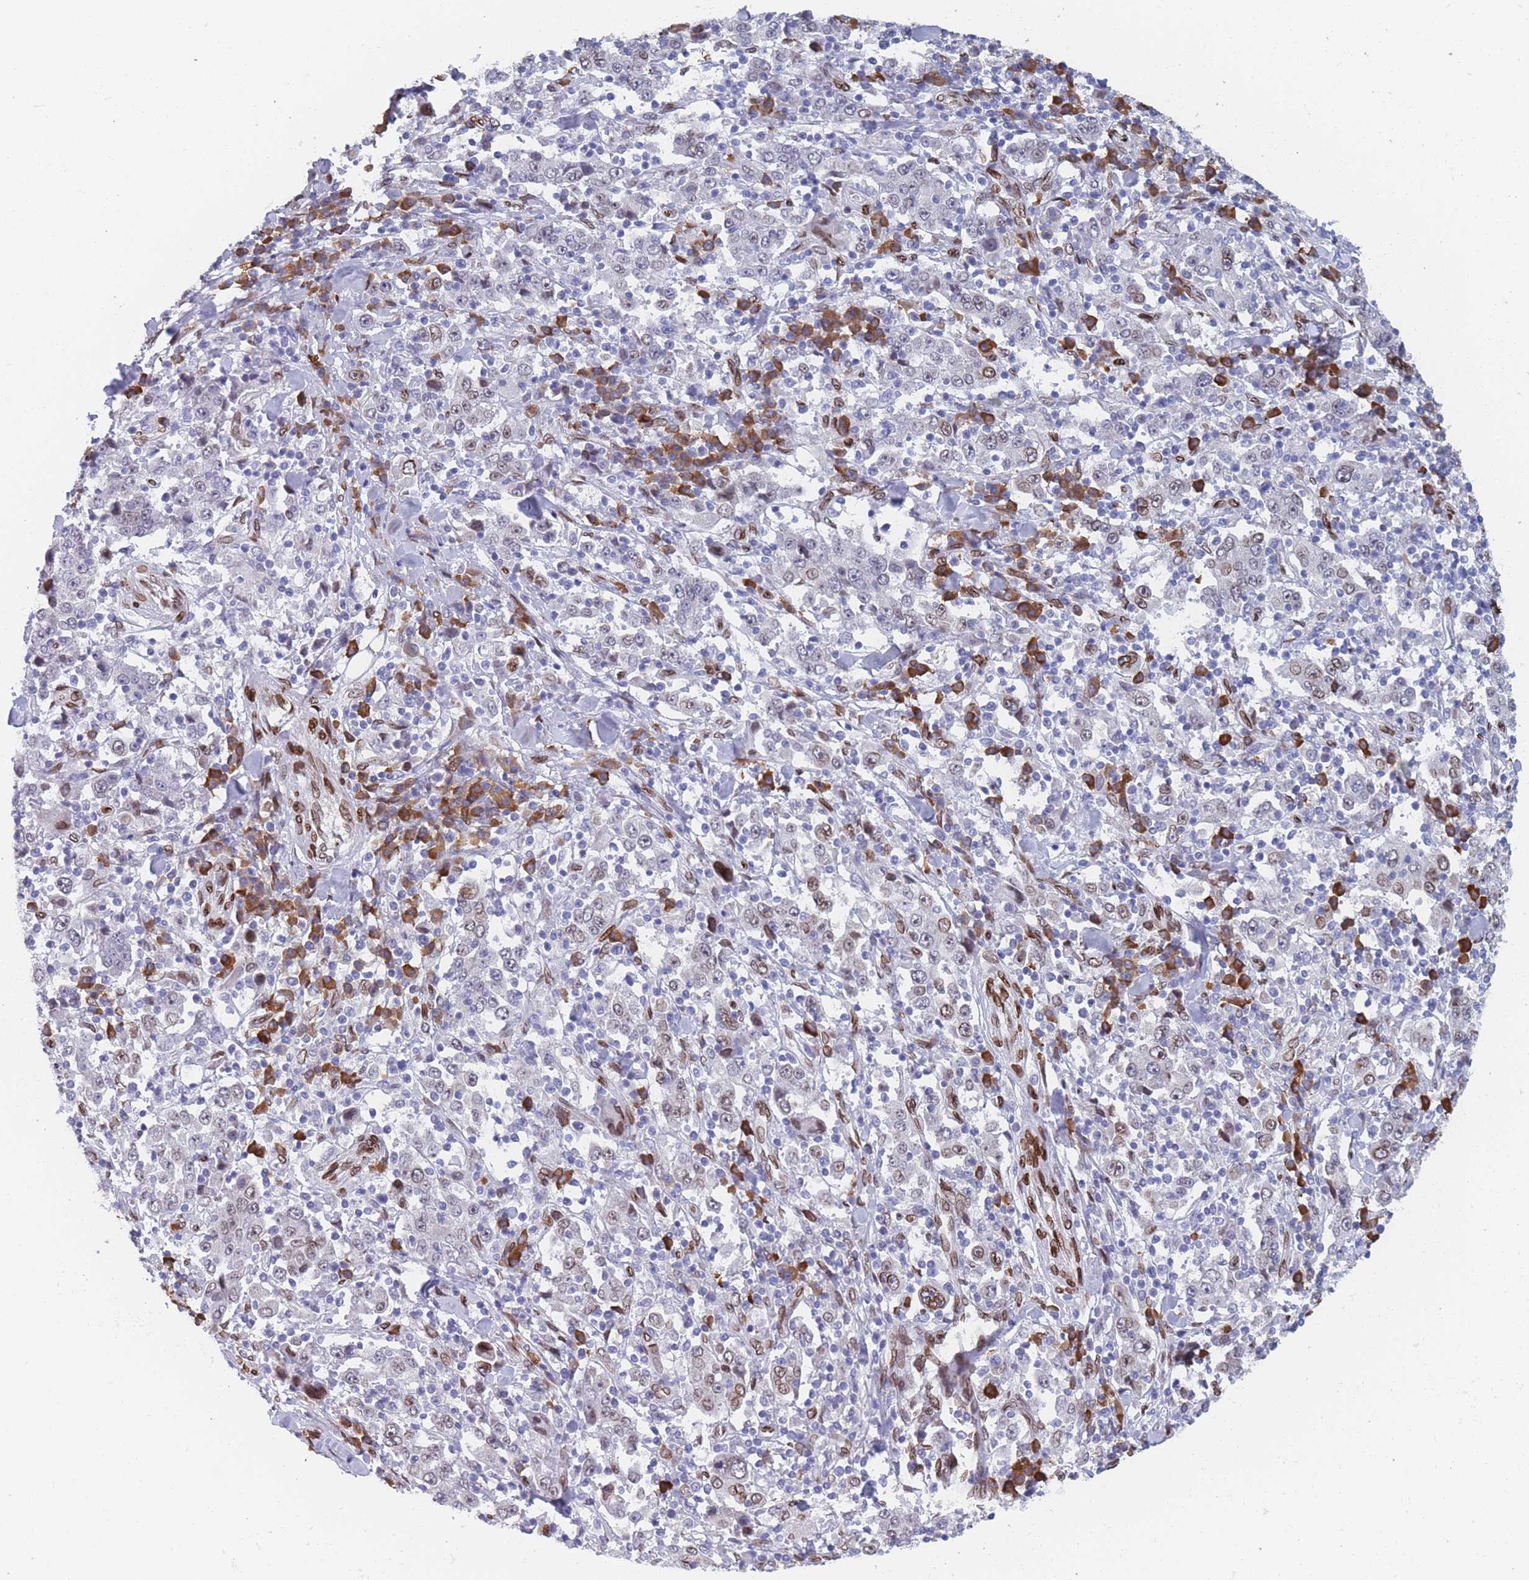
{"staining": {"intensity": "negative", "quantity": "none", "location": "none"}, "tissue": "stomach cancer", "cell_type": "Tumor cells", "image_type": "cancer", "snomed": [{"axis": "morphology", "description": "Normal tissue, NOS"}, {"axis": "morphology", "description": "Adenocarcinoma, NOS"}, {"axis": "topography", "description": "Stomach, upper"}, {"axis": "topography", "description": "Stomach"}], "caption": "This is a photomicrograph of immunohistochemistry staining of stomach adenocarcinoma, which shows no staining in tumor cells.", "gene": "ZBTB1", "patient": {"sex": "male", "age": 59}}